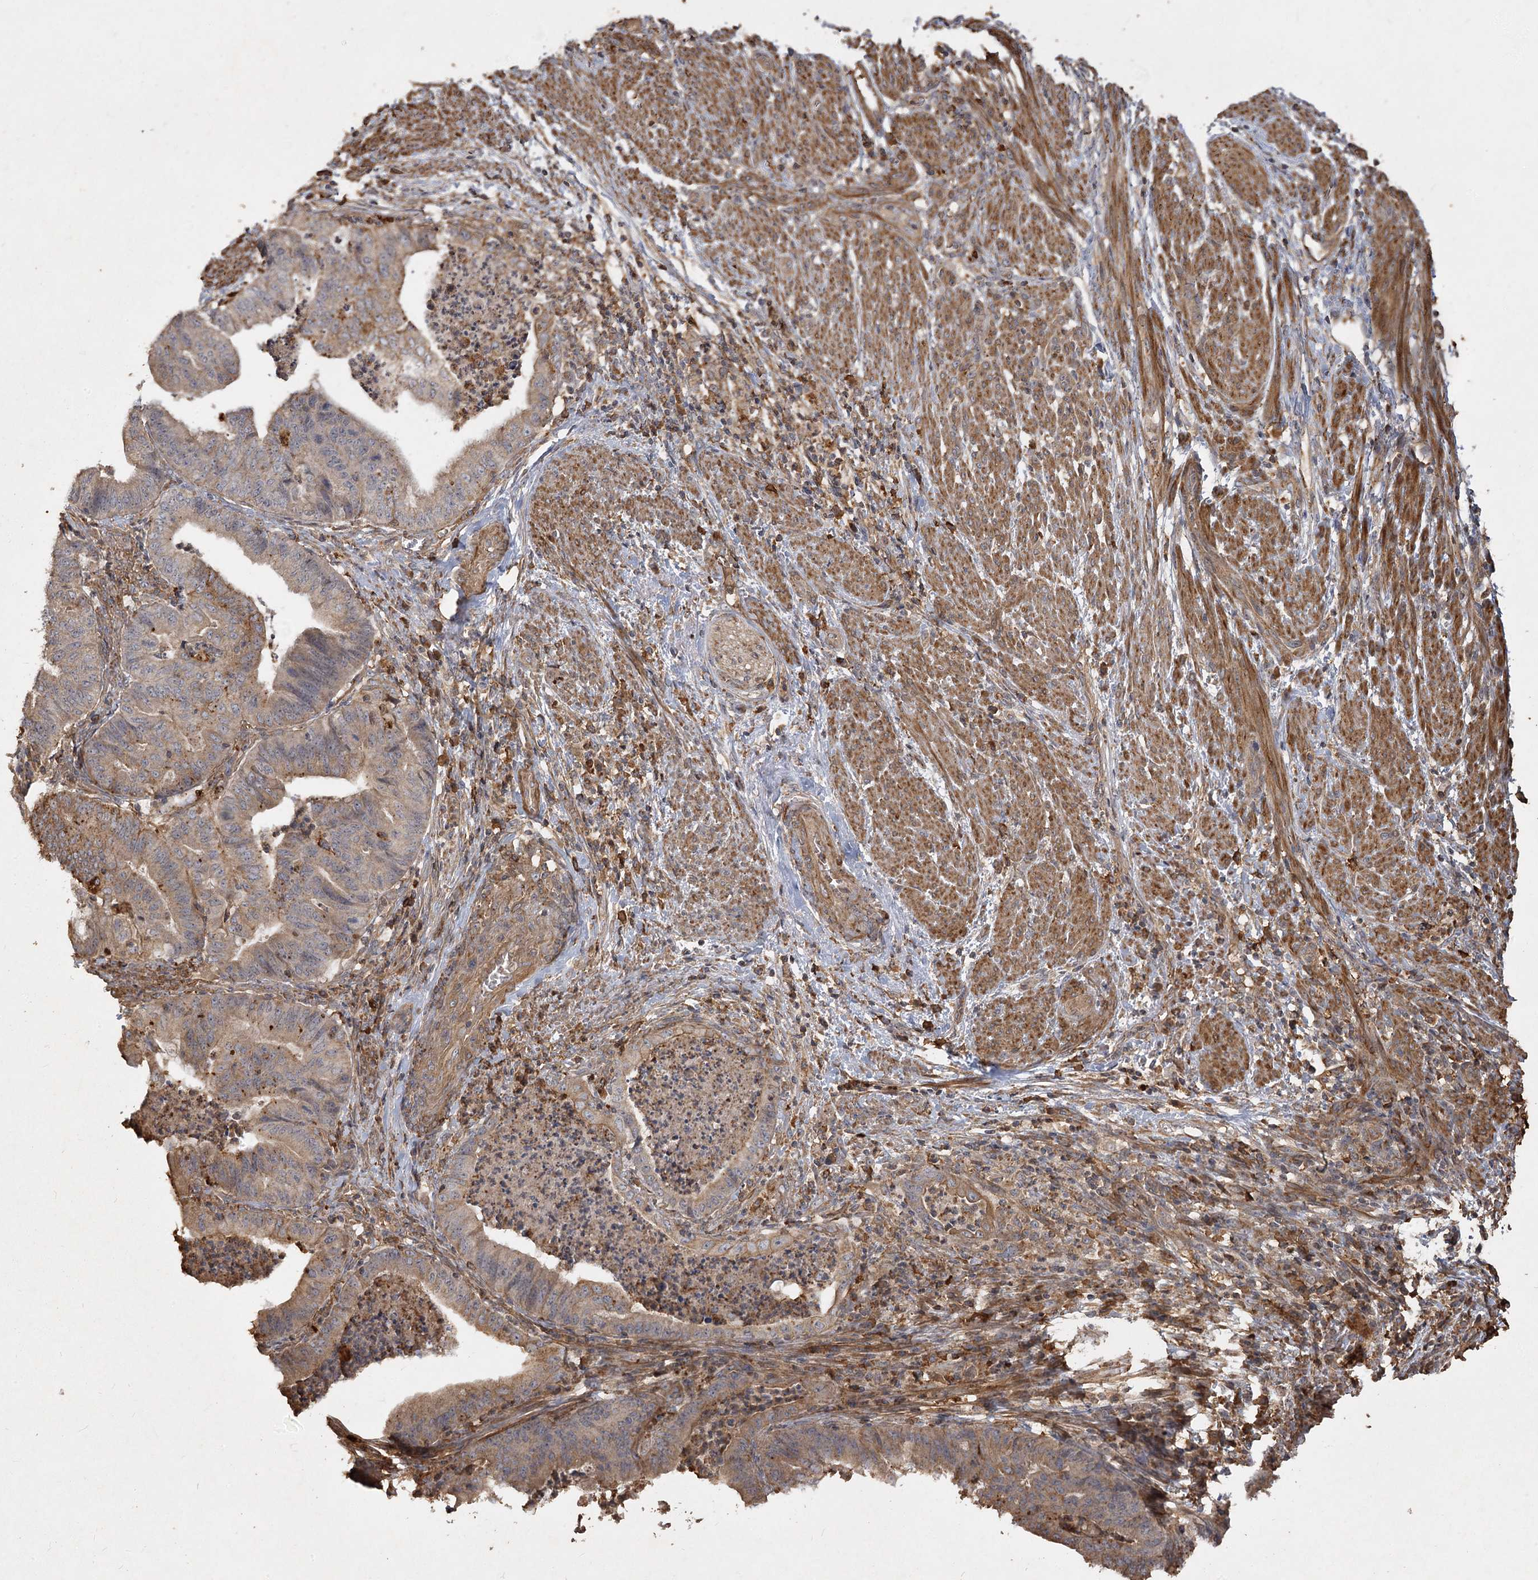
{"staining": {"intensity": "weak", "quantity": ">75%", "location": "cytoplasmic/membranous"}, "tissue": "endometrial cancer", "cell_type": "Tumor cells", "image_type": "cancer", "snomed": [{"axis": "morphology", "description": "Polyp, NOS"}, {"axis": "morphology", "description": "Adenocarcinoma, NOS"}, {"axis": "morphology", "description": "Adenoma, NOS"}, {"axis": "topography", "description": "Endometrium"}], "caption": "Protein staining demonstrates weak cytoplasmic/membranous expression in about >75% of tumor cells in endometrial adenoma.", "gene": "PIK3C2A", "patient": {"sex": "female", "age": 79}}